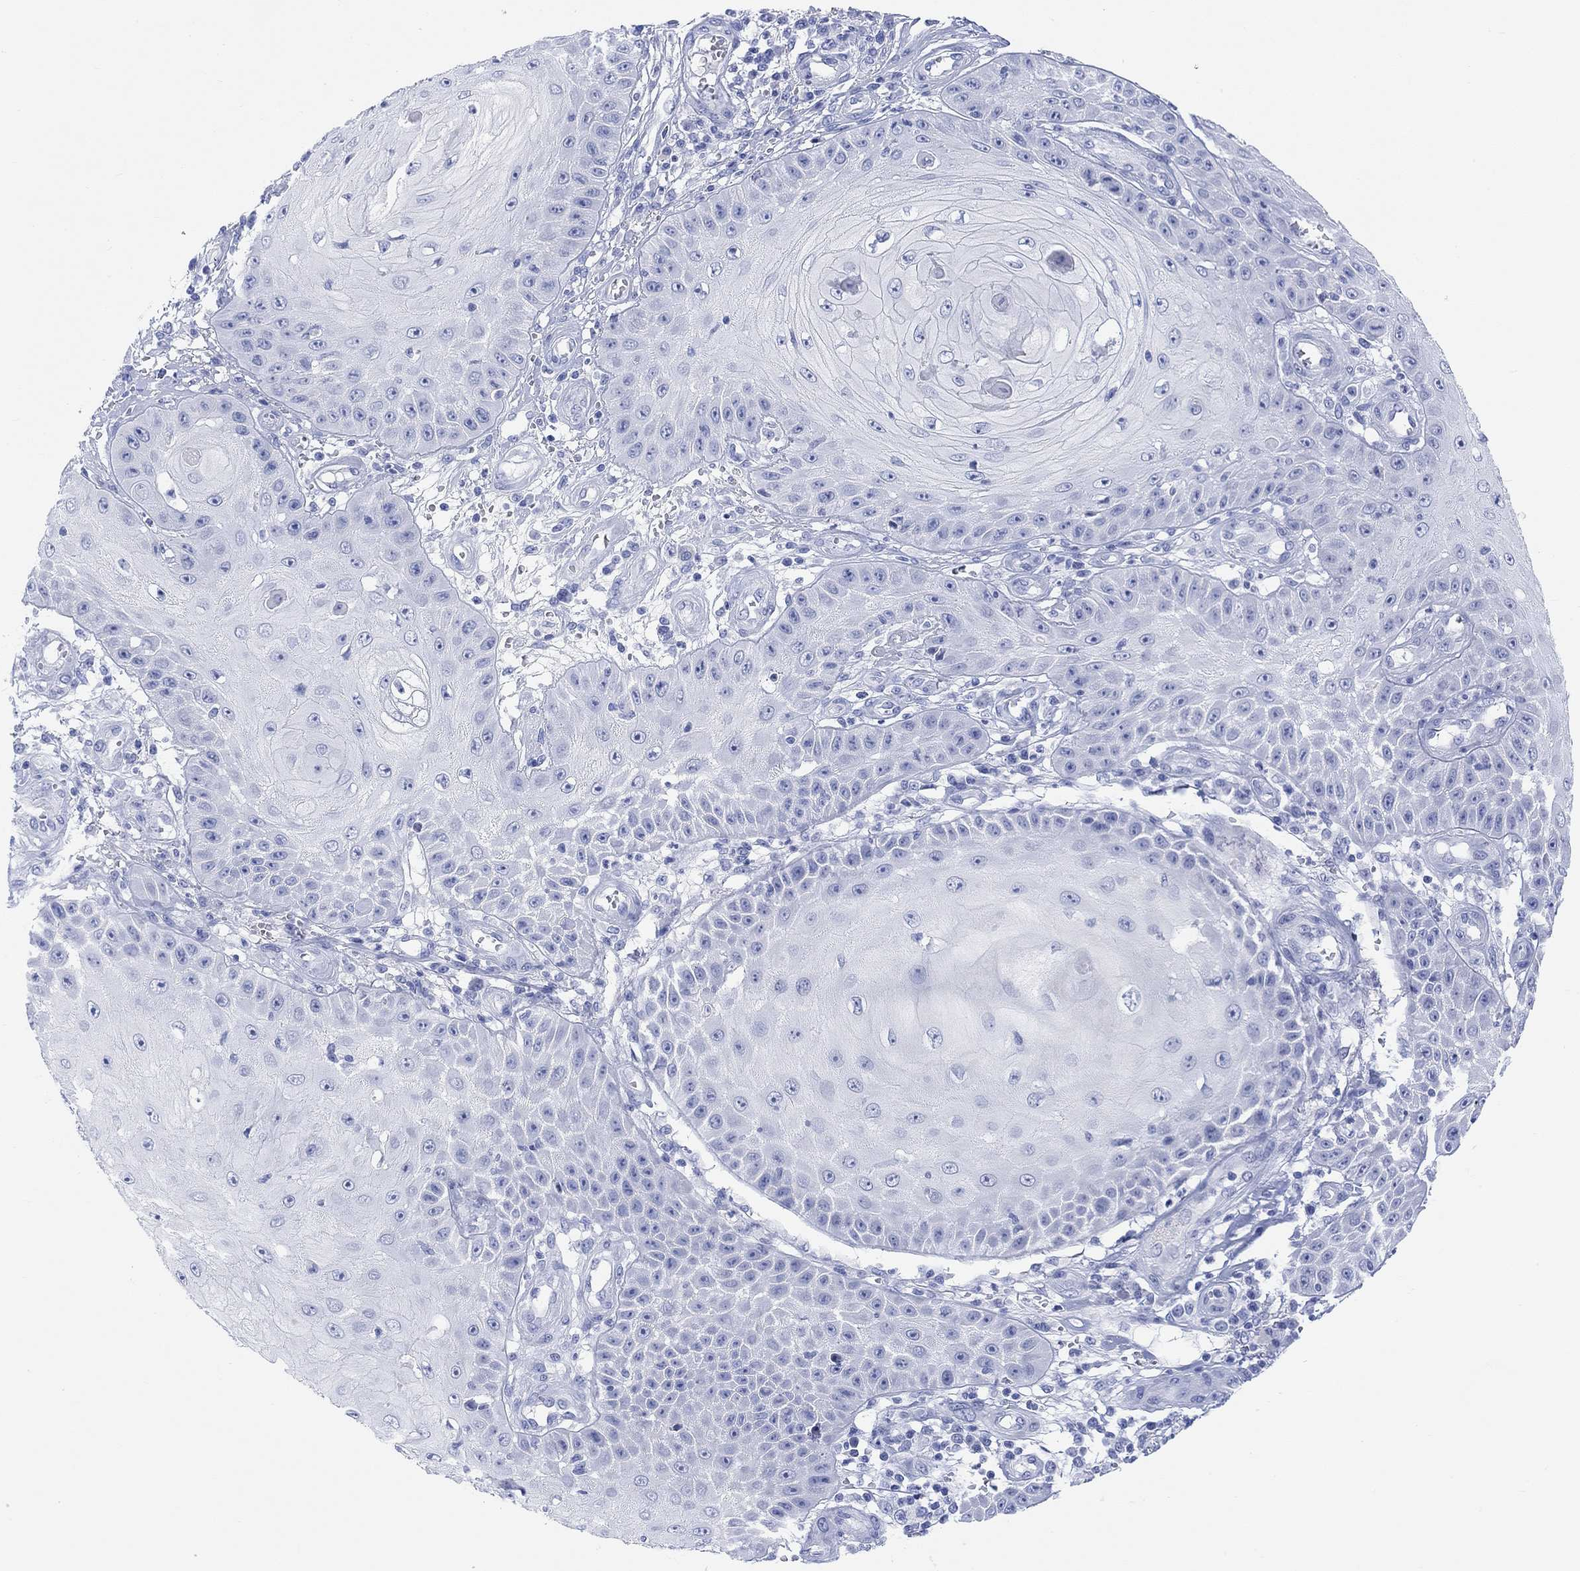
{"staining": {"intensity": "negative", "quantity": "none", "location": "none"}, "tissue": "skin cancer", "cell_type": "Tumor cells", "image_type": "cancer", "snomed": [{"axis": "morphology", "description": "Squamous cell carcinoma, NOS"}, {"axis": "topography", "description": "Skin"}], "caption": "IHC image of squamous cell carcinoma (skin) stained for a protein (brown), which reveals no positivity in tumor cells.", "gene": "XIRP2", "patient": {"sex": "male", "age": 70}}